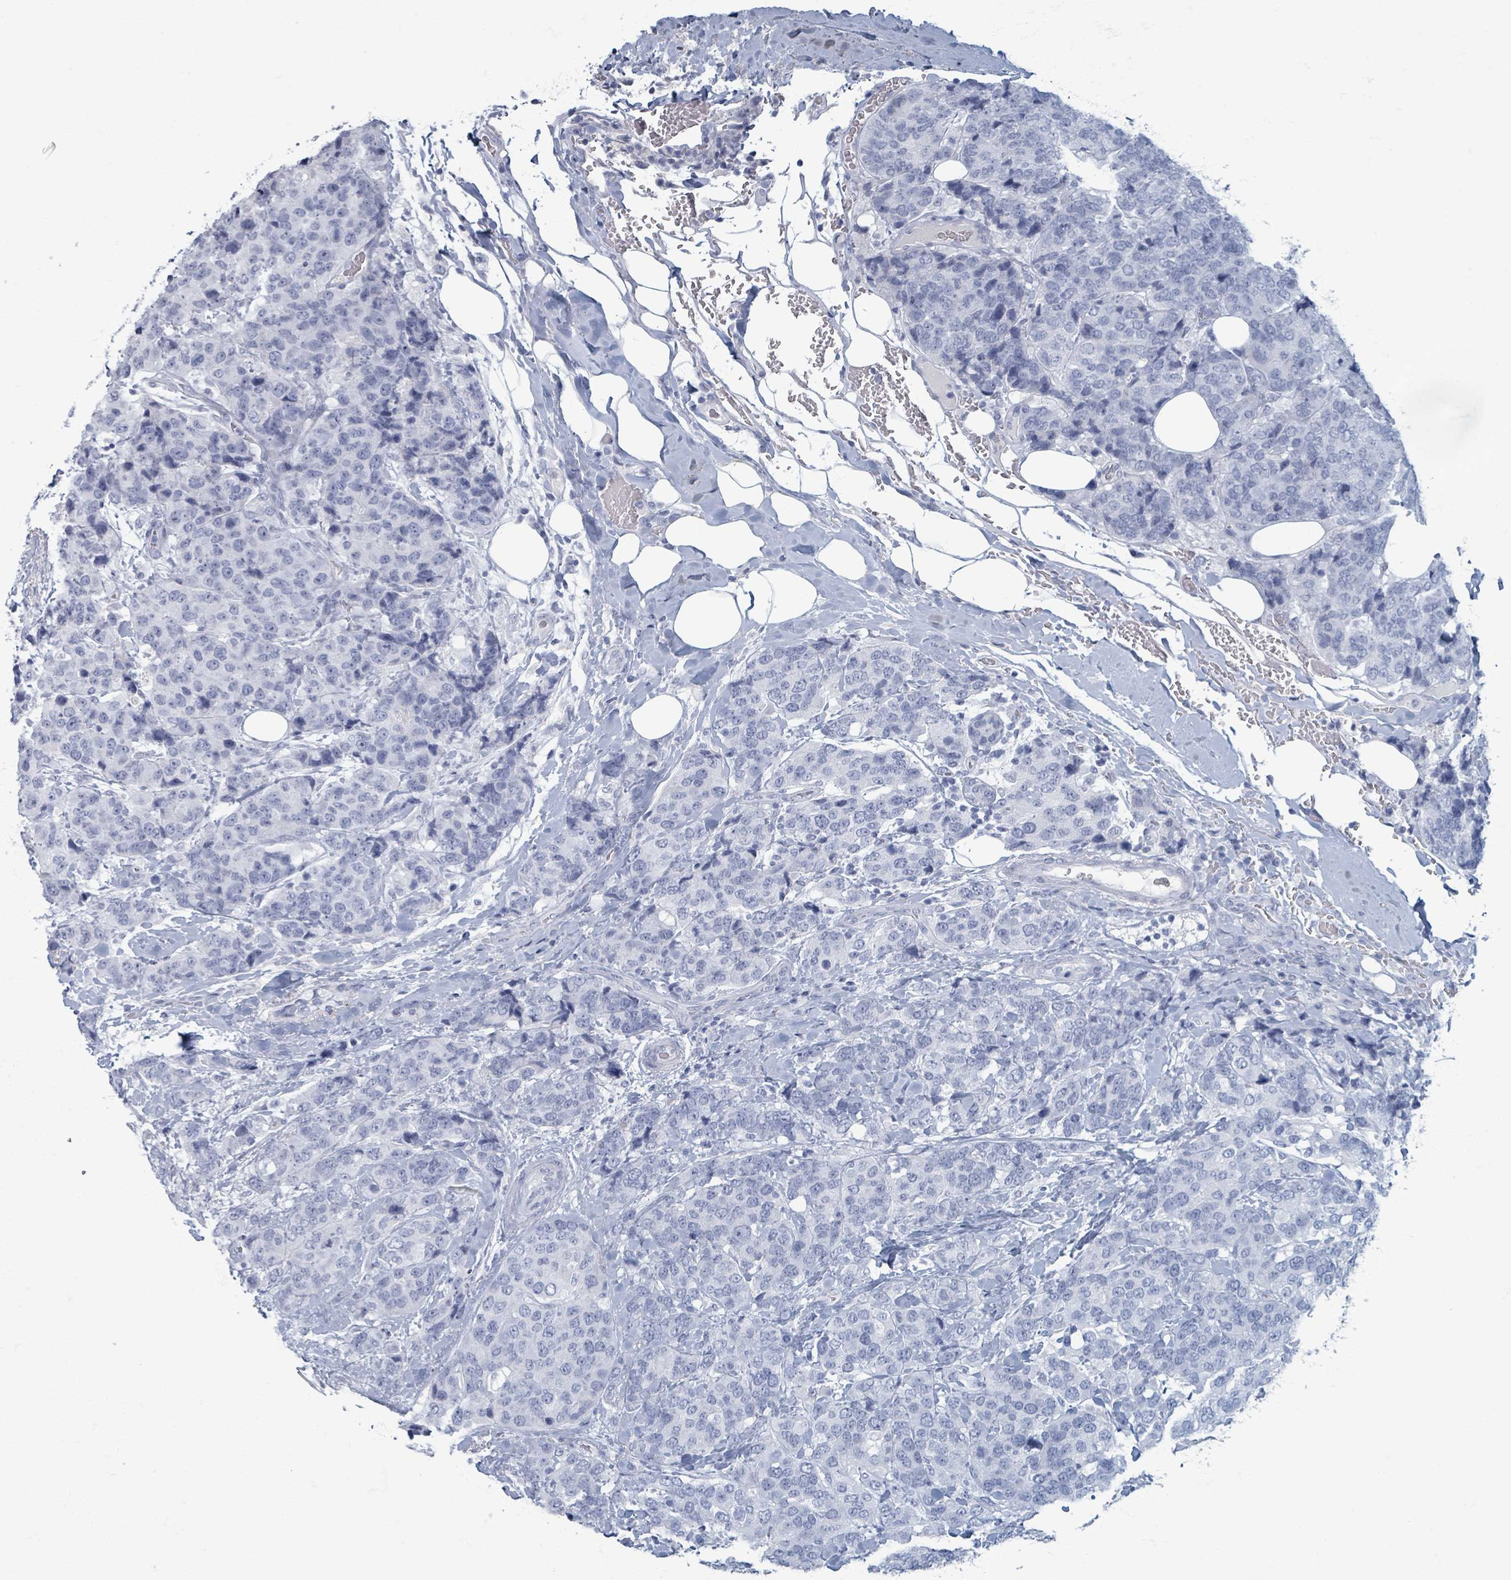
{"staining": {"intensity": "negative", "quantity": "none", "location": "none"}, "tissue": "breast cancer", "cell_type": "Tumor cells", "image_type": "cancer", "snomed": [{"axis": "morphology", "description": "Lobular carcinoma"}, {"axis": "topography", "description": "Breast"}], "caption": "An image of breast lobular carcinoma stained for a protein reveals no brown staining in tumor cells.", "gene": "TAS2R1", "patient": {"sex": "female", "age": 59}}